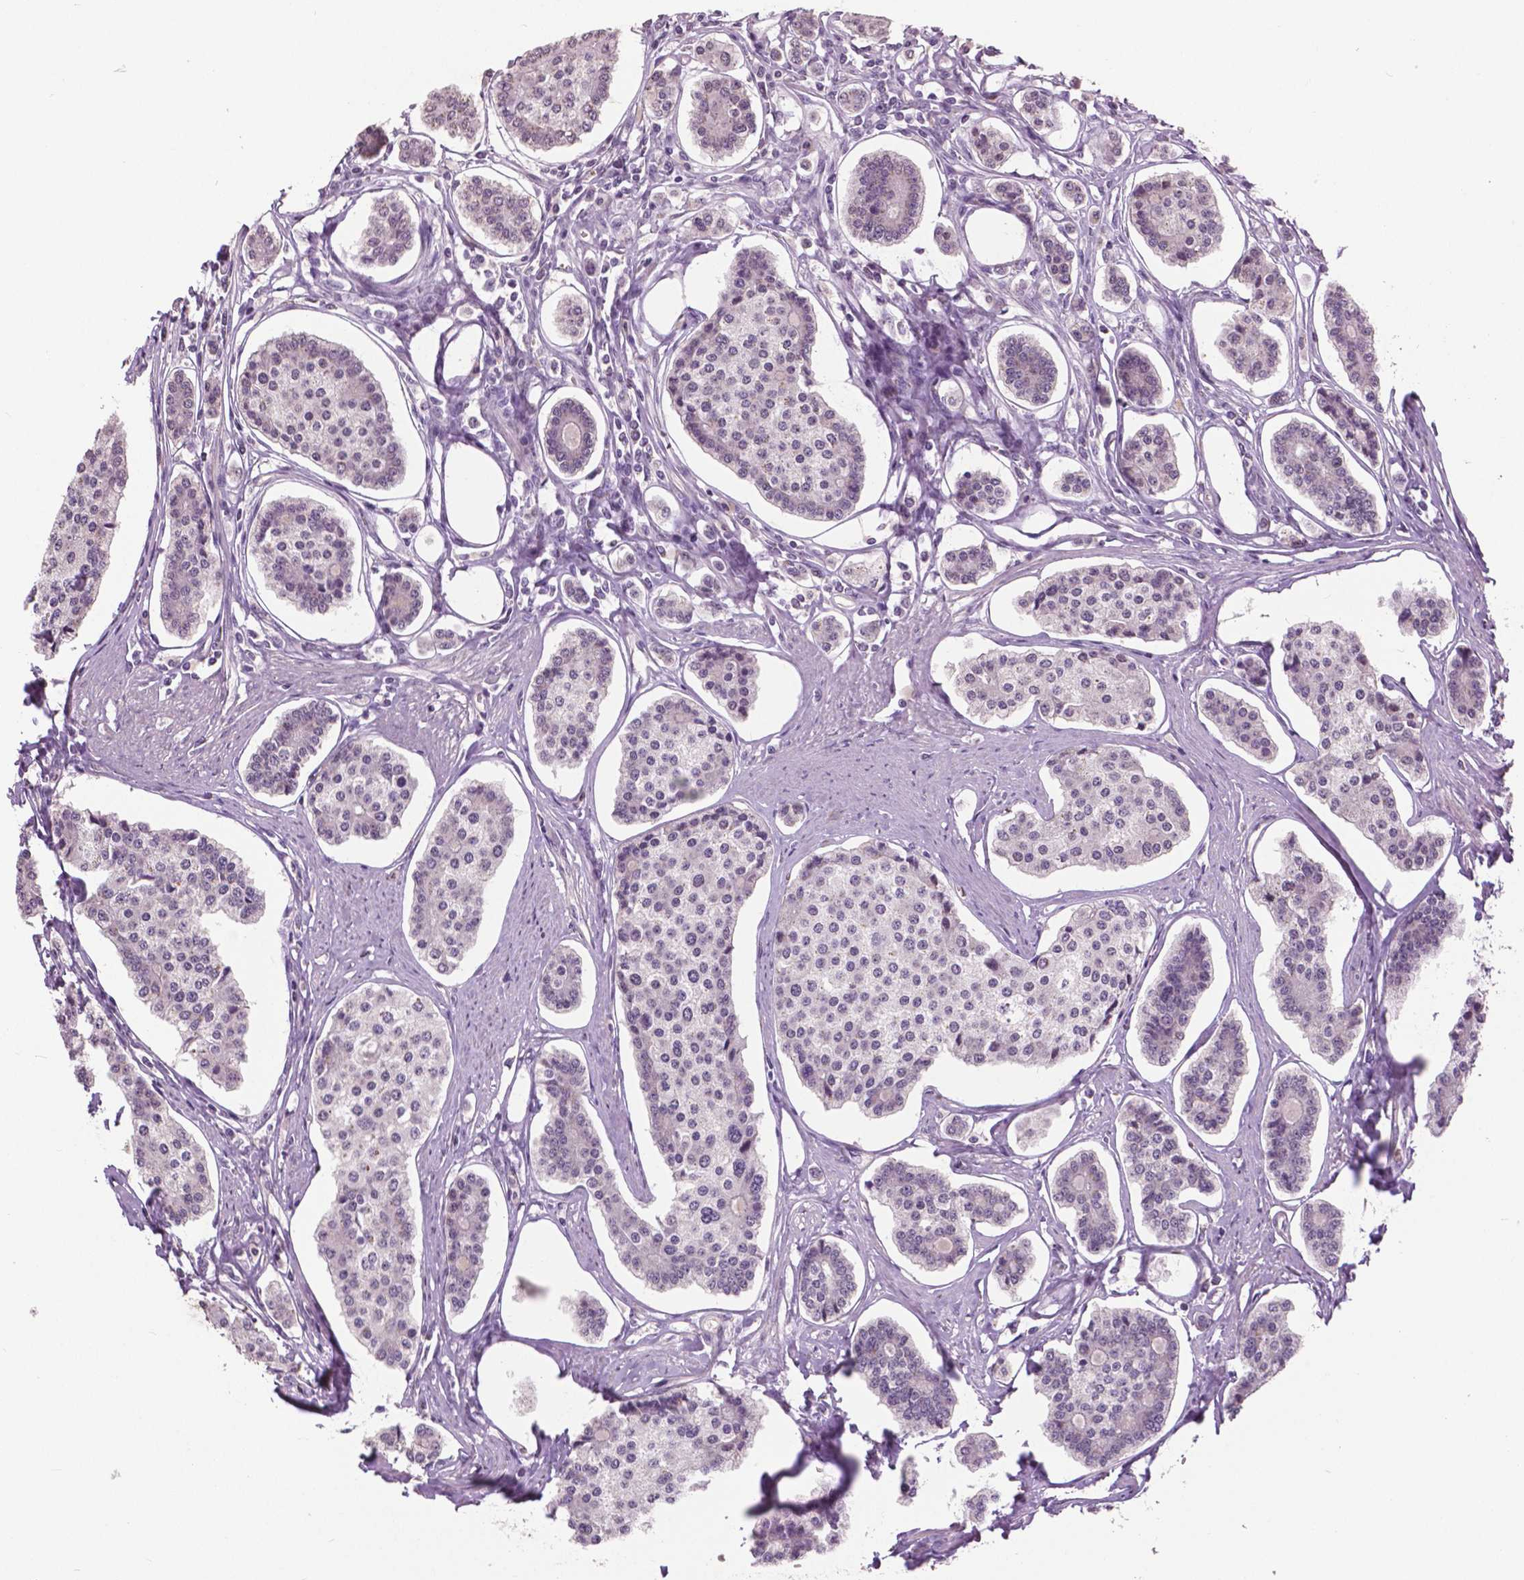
{"staining": {"intensity": "negative", "quantity": "none", "location": "none"}, "tissue": "carcinoid", "cell_type": "Tumor cells", "image_type": "cancer", "snomed": [{"axis": "morphology", "description": "Carcinoid, malignant, NOS"}, {"axis": "topography", "description": "Small intestine"}], "caption": "DAB (3,3'-diaminobenzidine) immunohistochemical staining of human carcinoid (malignant) reveals no significant expression in tumor cells.", "gene": "FOXA1", "patient": {"sex": "female", "age": 65}}